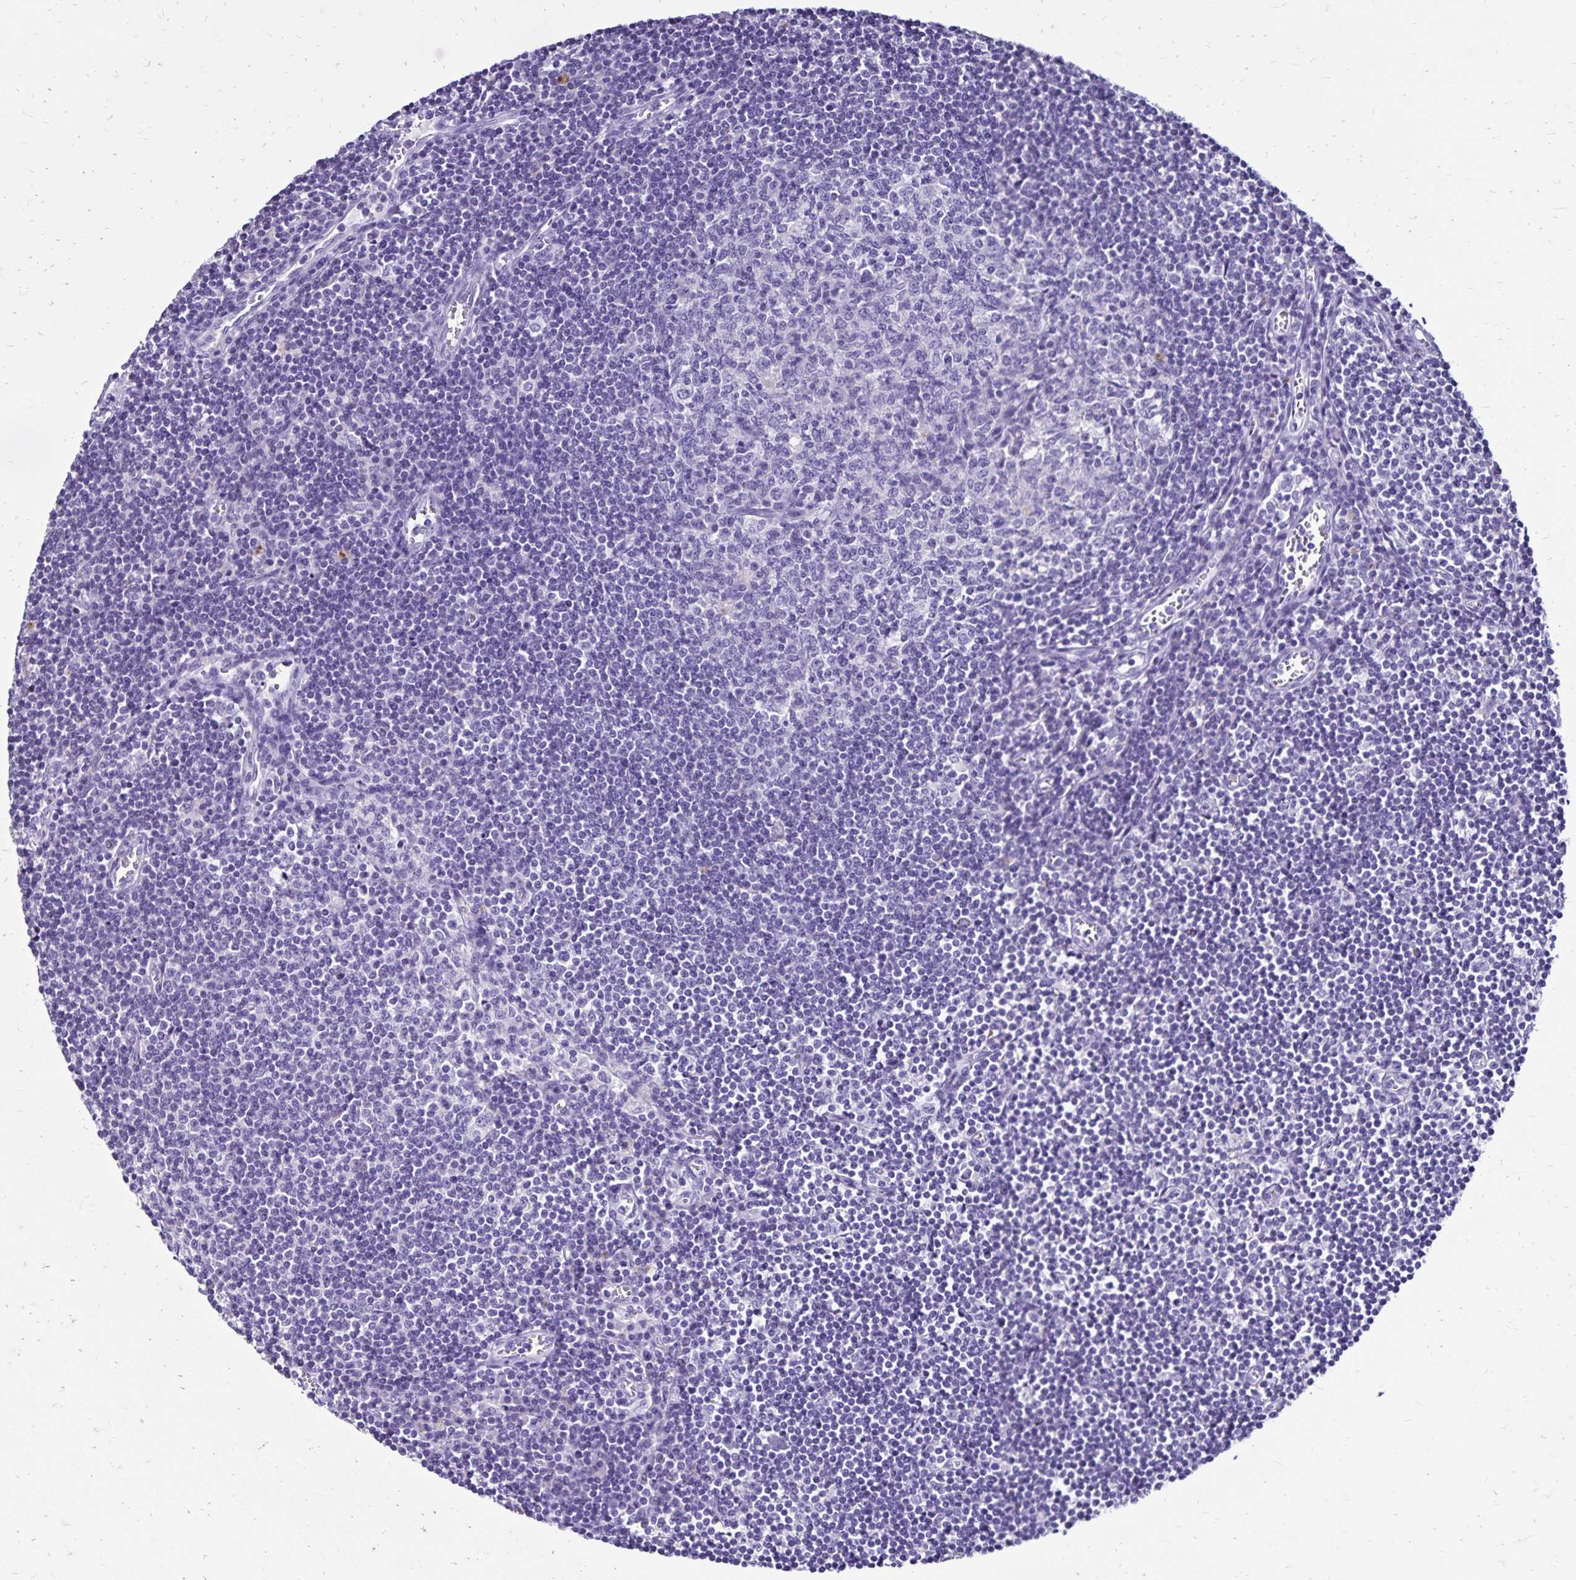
{"staining": {"intensity": "negative", "quantity": "none", "location": "none"}, "tissue": "lymph node", "cell_type": "Germinal center cells", "image_type": "normal", "snomed": [{"axis": "morphology", "description": "Normal tissue, NOS"}, {"axis": "topography", "description": "Lymph node"}], "caption": "High magnification brightfield microscopy of normal lymph node stained with DAB (3,3'-diaminobenzidine) (brown) and counterstained with hematoxylin (blue): germinal center cells show no significant positivity. Brightfield microscopy of immunohistochemistry stained with DAB (3,3'-diaminobenzidine) (brown) and hematoxylin (blue), captured at high magnification.", "gene": "EVPL", "patient": {"sex": "male", "age": 67}}